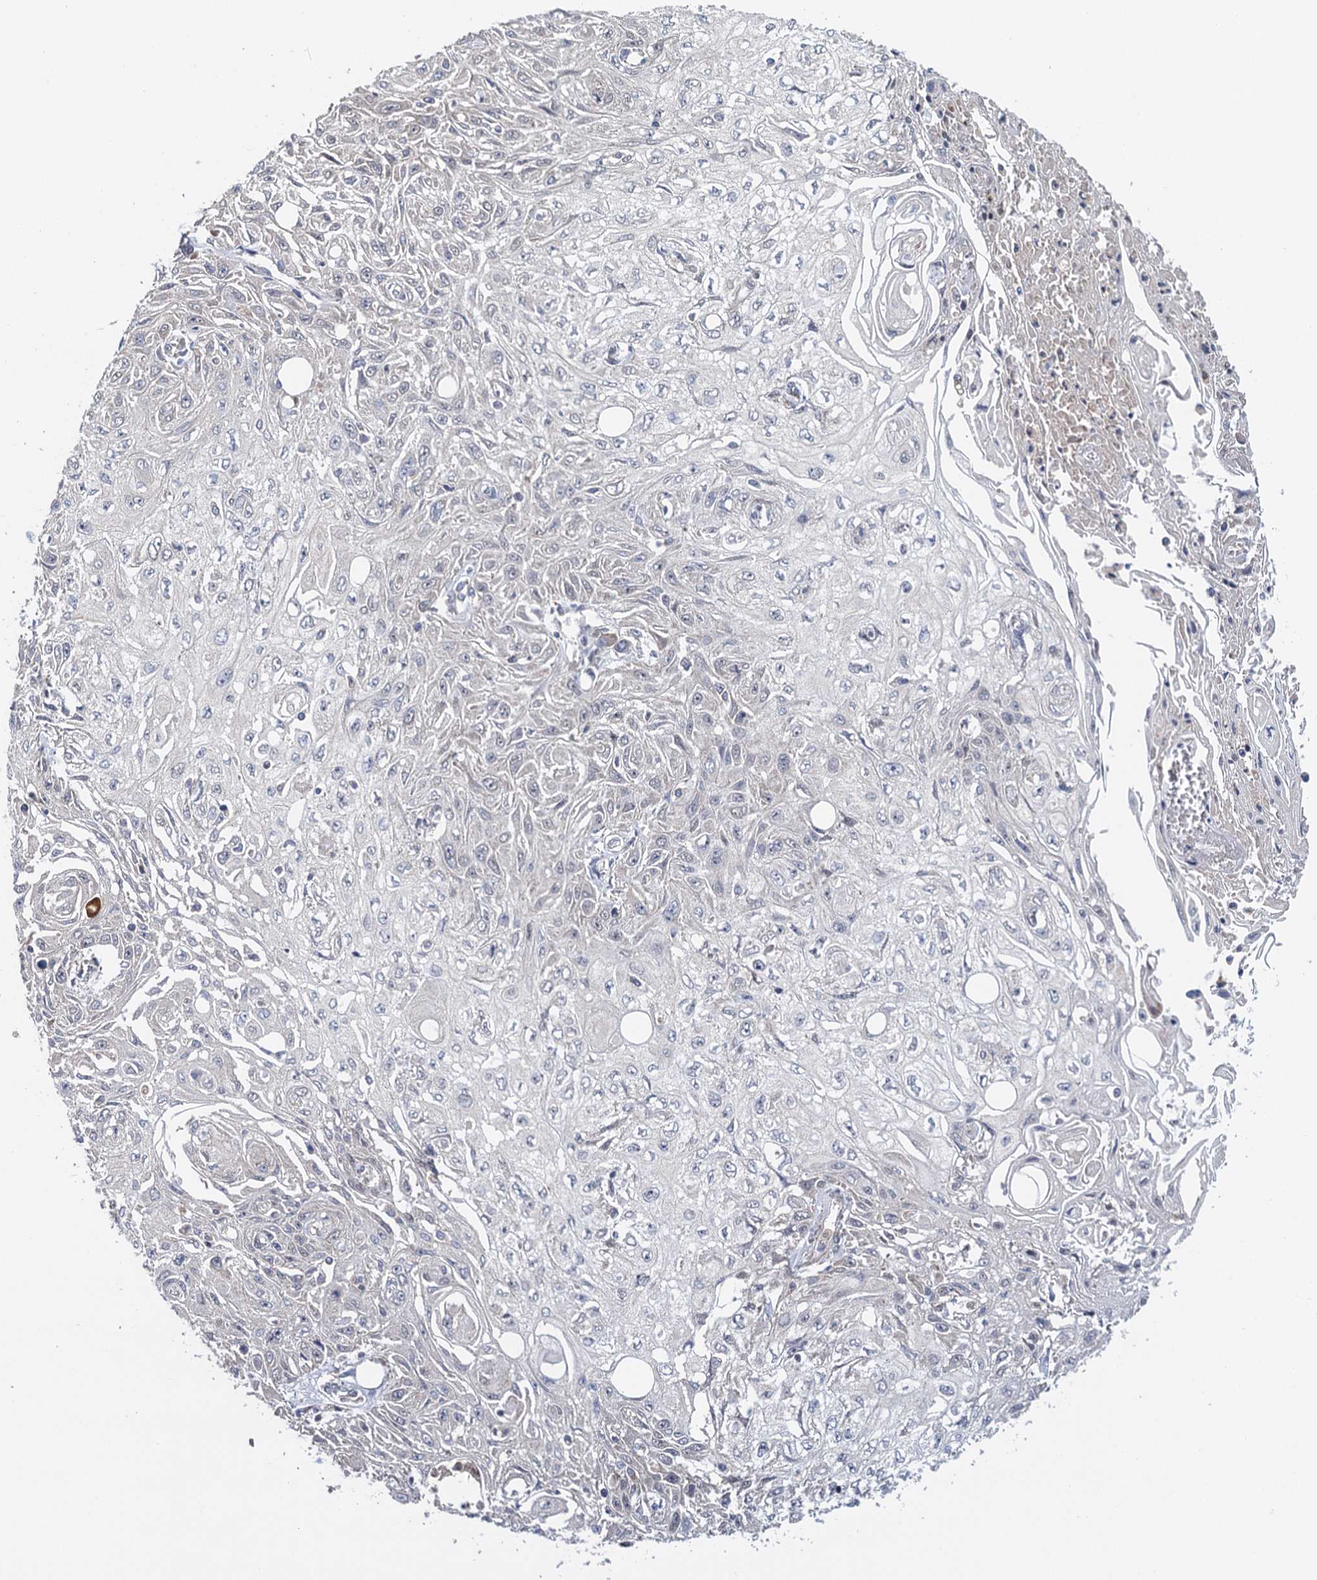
{"staining": {"intensity": "negative", "quantity": "none", "location": "none"}, "tissue": "skin cancer", "cell_type": "Tumor cells", "image_type": "cancer", "snomed": [{"axis": "morphology", "description": "Squamous cell carcinoma, NOS"}, {"axis": "morphology", "description": "Squamous cell carcinoma, metastatic, NOS"}, {"axis": "topography", "description": "Skin"}, {"axis": "topography", "description": "Lymph node"}], "caption": "The image shows no staining of tumor cells in skin cancer (metastatic squamous cell carcinoma).", "gene": "MDM1", "patient": {"sex": "male", "age": 75}}